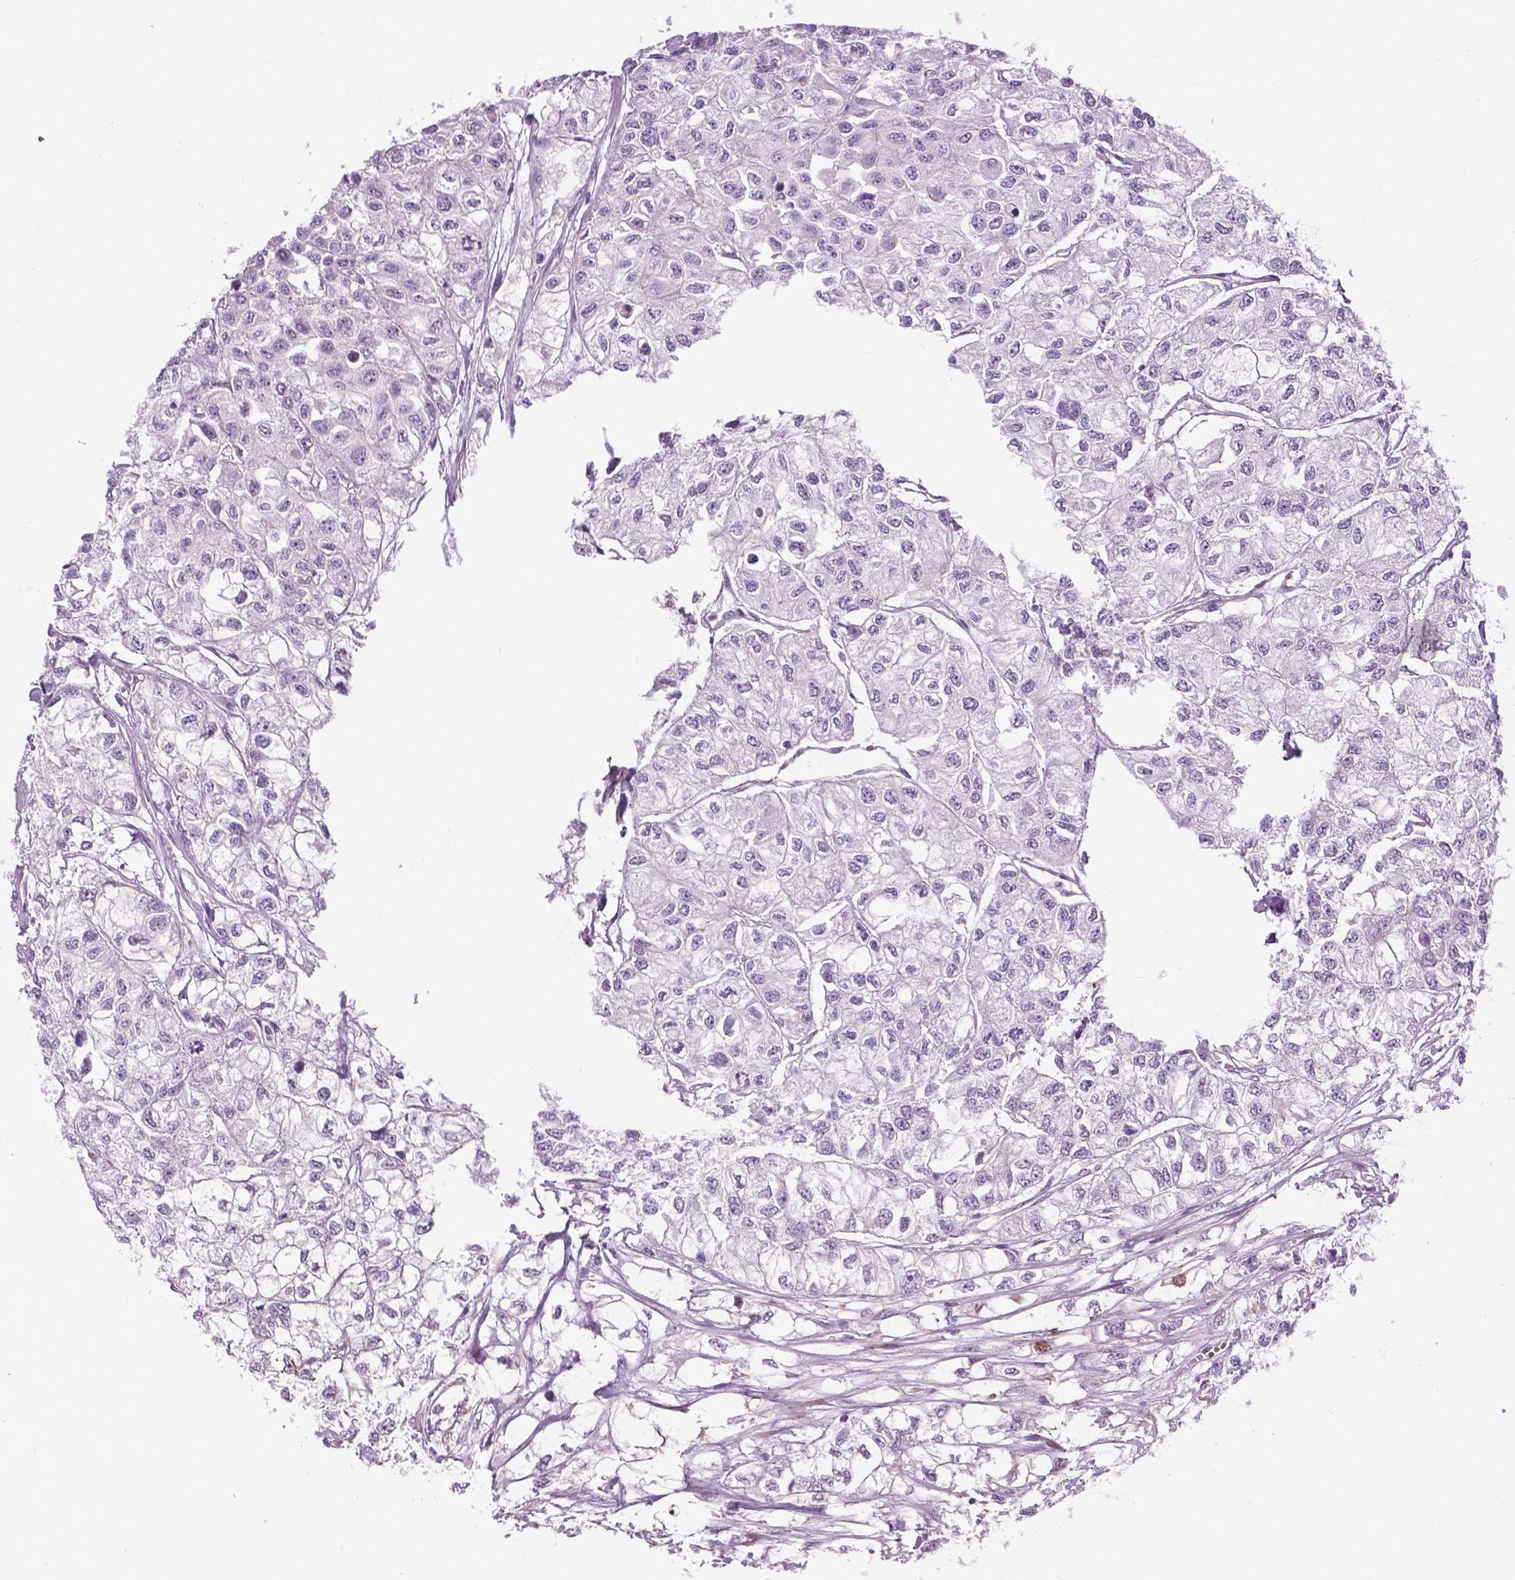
{"staining": {"intensity": "negative", "quantity": "none", "location": "none"}, "tissue": "renal cancer", "cell_type": "Tumor cells", "image_type": "cancer", "snomed": [{"axis": "morphology", "description": "Adenocarcinoma, NOS"}, {"axis": "topography", "description": "Kidney"}], "caption": "This is an IHC image of adenocarcinoma (renal). There is no expression in tumor cells.", "gene": "PTGER3", "patient": {"sex": "male", "age": 56}}